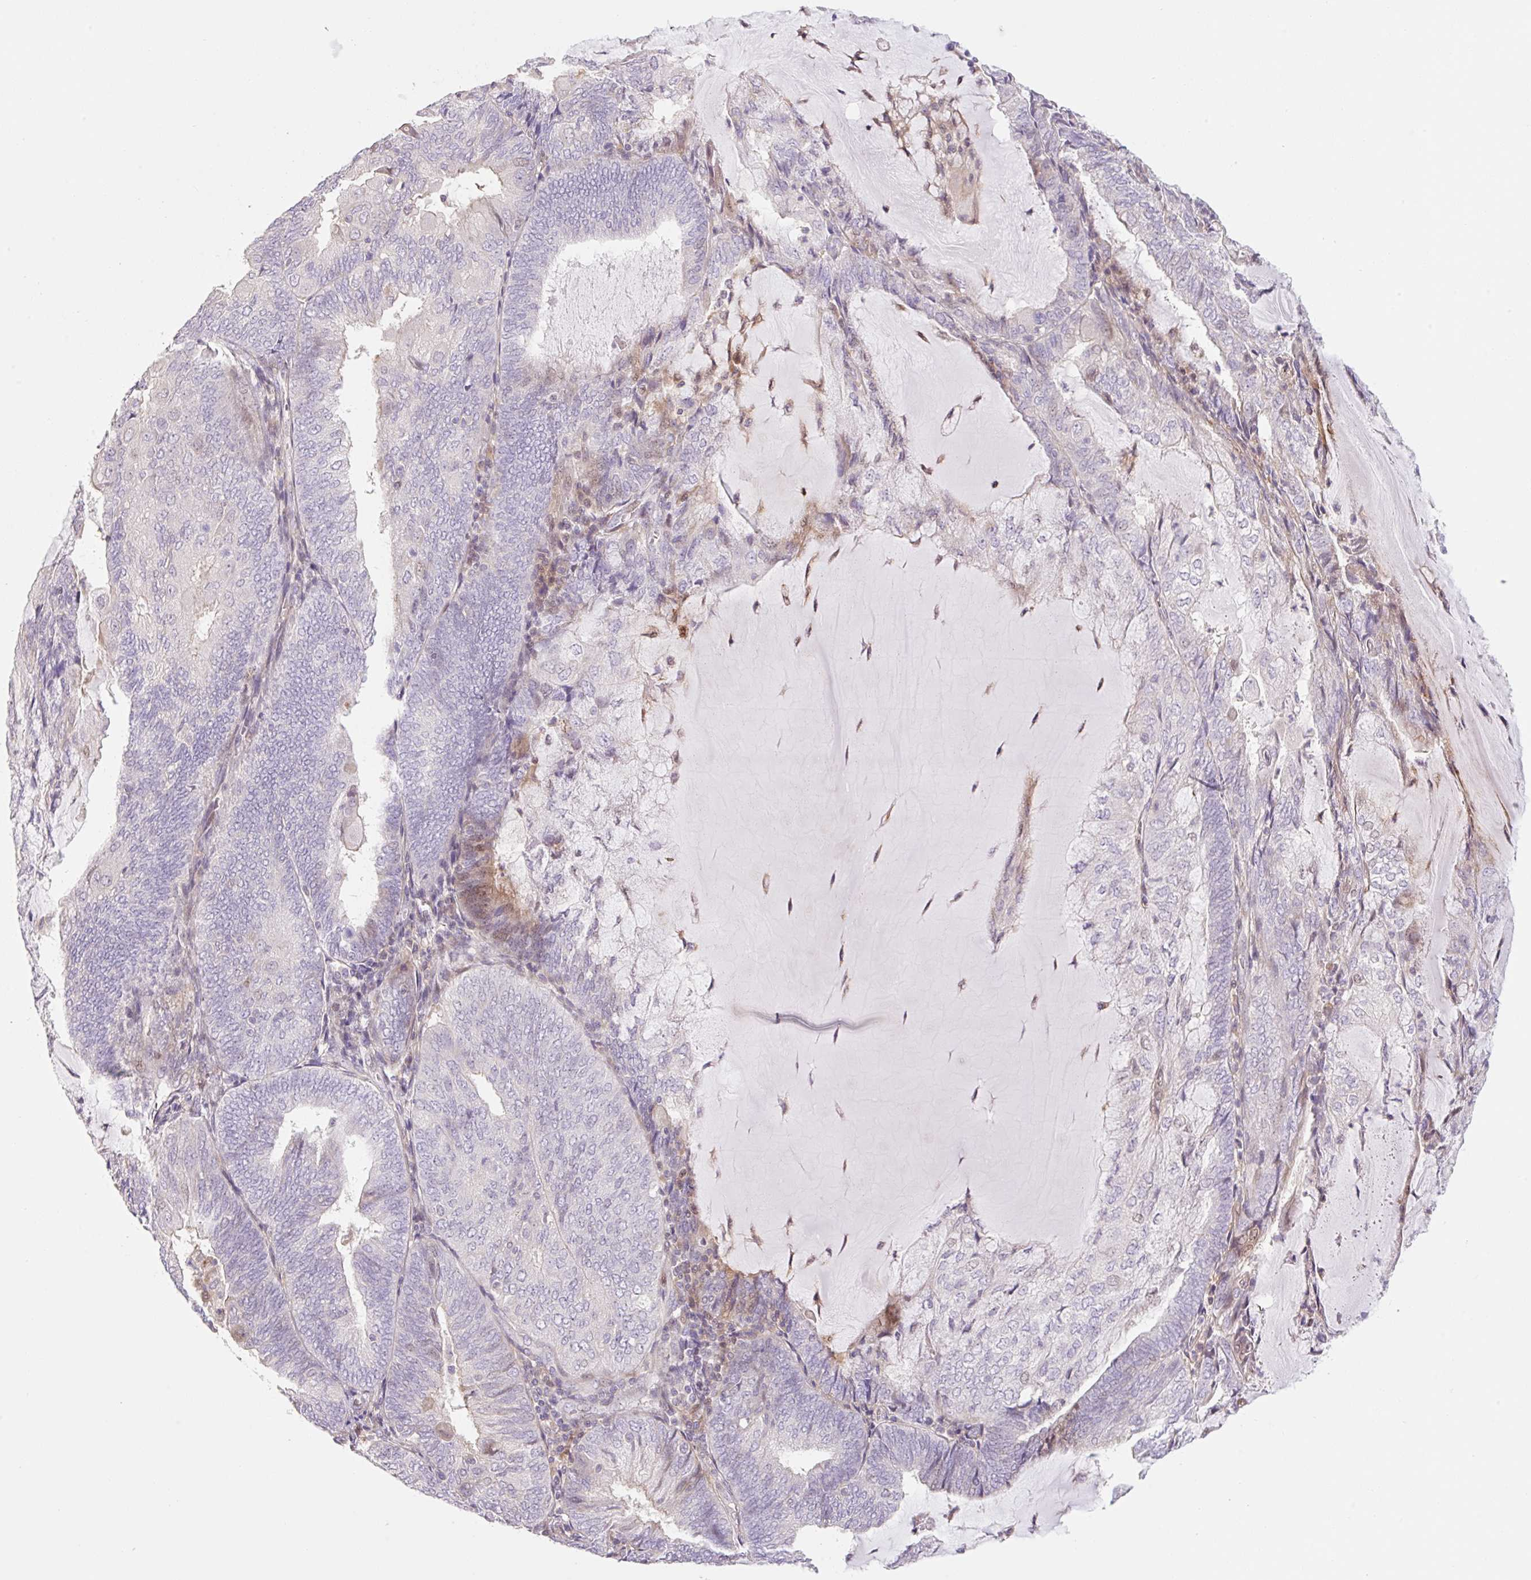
{"staining": {"intensity": "negative", "quantity": "none", "location": "none"}, "tissue": "endometrial cancer", "cell_type": "Tumor cells", "image_type": "cancer", "snomed": [{"axis": "morphology", "description": "Adenocarcinoma, NOS"}, {"axis": "topography", "description": "Endometrium"}], "caption": "A photomicrograph of endometrial adenocarcinoma stained for a protein reveals no brown staining in tumor cells.", "gene": "ZNF552", "patient": {"sex": "female", "age": 81}}